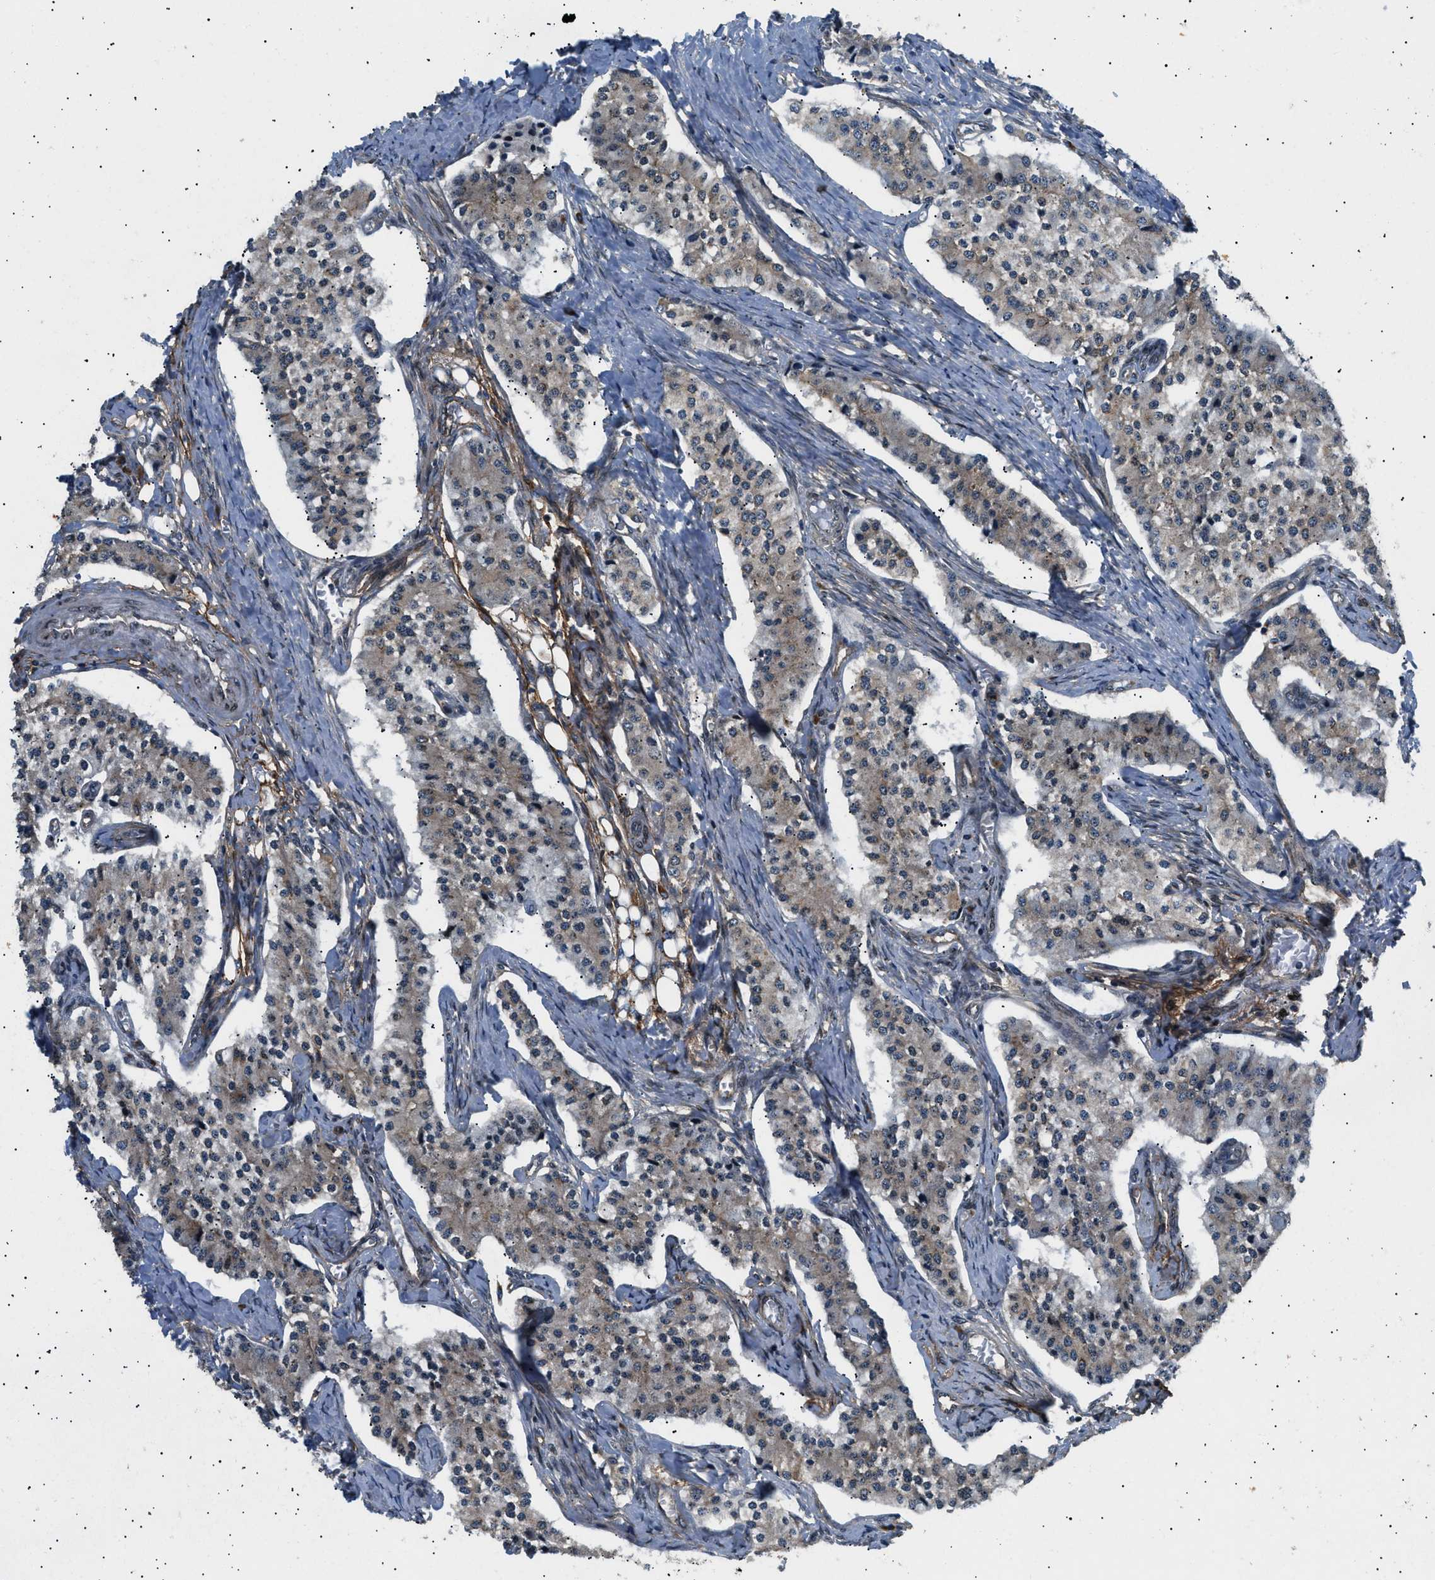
{"staining": {"intensity": "weak", "quantity": "25%-75%", "location": "cytoplasmic/membranous"}, "tissue": "carcinoid", "cell_type": "Tumor cells", "image_type": "cancer", "snomed": [{"axis": "morphology", "description": "Carcinoid, malignant, NOS"}, {"axis": "topography", "description": "Colon"}], "caption": "Immunohistochemistry (IHC) micrograph of neoplastic tissue: human malignant carcinoid stained using immunohistochemistry shows low levels of weak protein expression localized specifically in the cytoplasmic/membranous of tumor cells, appearing as a cytoplasmic/membranous brown color.", "gene": "LYSMD3", "patient": {"sex": "female", "age": 52}}